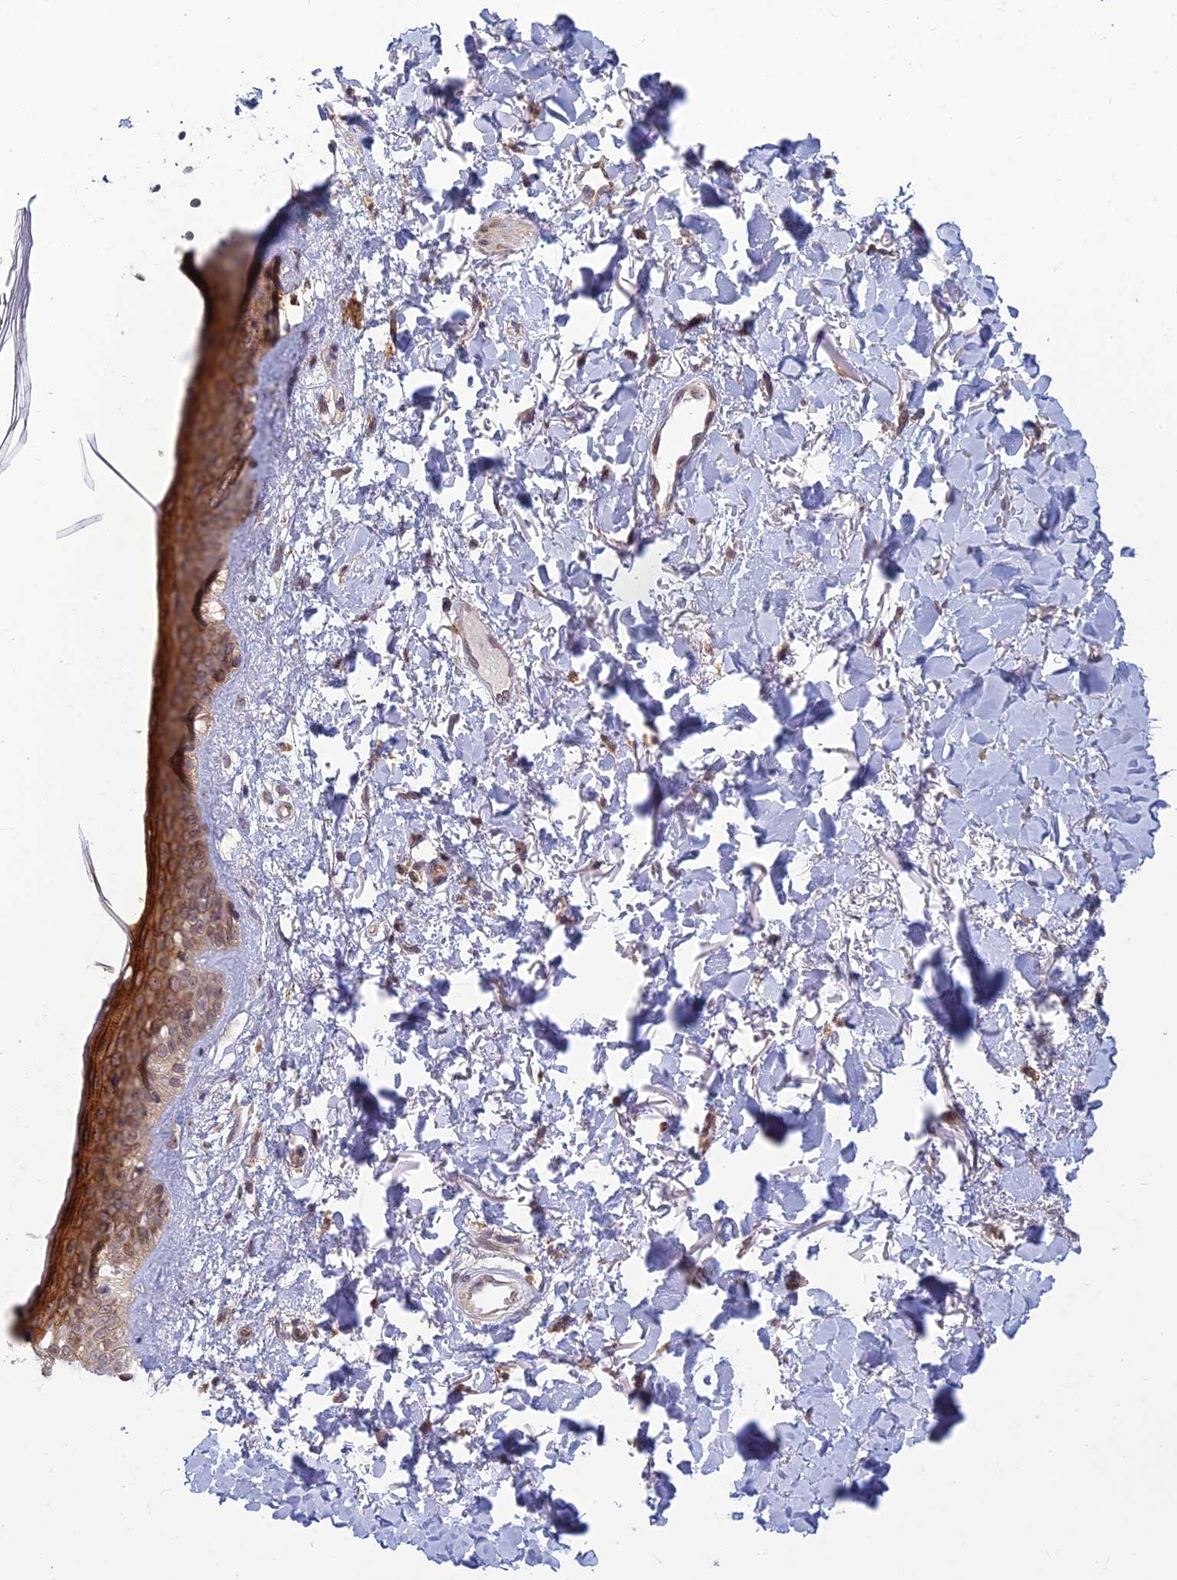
{"staining": {"intensity": "moderate", "quantity": ">75%", "location": "cytoplasmic/membranous,nuclear"}, "tissue": "skin", "cell_type": "Fibroblasts", "image_type": "normal", "snomed": [{"axis": "morphology", "description": "Normal tissue, NOS"}, {"axis": "topography", "description": "Skin"}], "caption": "Moderate cytoplasmic/membranous,nuclear staining for a protein is appreciated in approximately >75% of fibroblasts of normal skin using IHC.", "gene": "DTX2", "patient": {"sex": "female", "age": 58}}